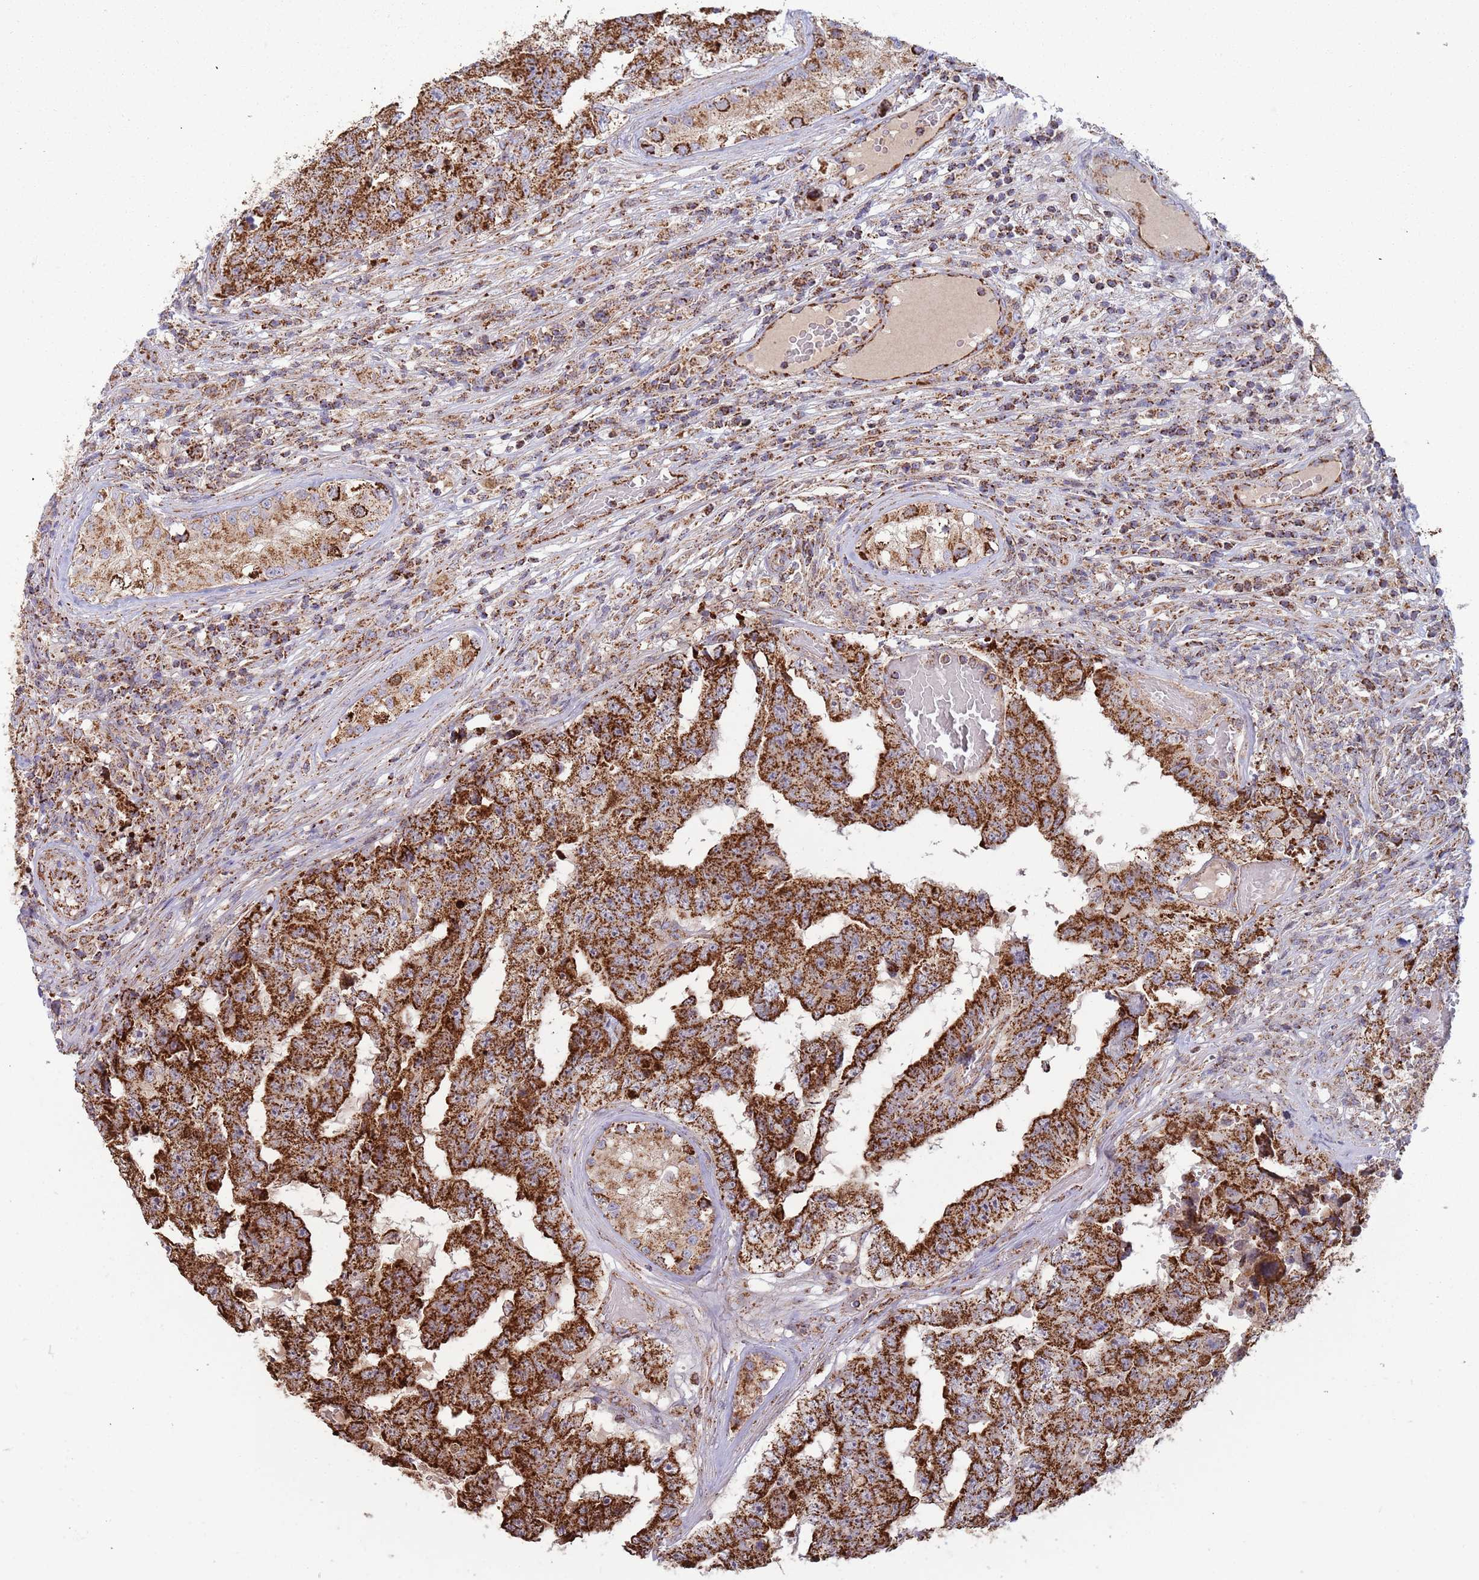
{"staining": {"intensity": "strong", "quantity": ">75%", "location": "cytoplasmic/membranous"}, "tissue": "testis cancer", "cell_type": "Tumor cells", "image_type": "cancer", "snomed": [{"axis": "morphology", "description": "Normal tissue, NOS"}, {"axis": "morphology", "description": "Carcinoma, Embryonal, NOS"}, {"axis": "topography", "description": "Testis"}, {"axis": "topography", "description": "Epididymis"}], "caption": "Protein expression analysis of testis cancer (embryonal carcinoma) shows strong cytoplasmic/membranous staining in approximately >75% of tumor cells.", "gene": "VPS16", "patient": {"sex": "male", "age": 25}}